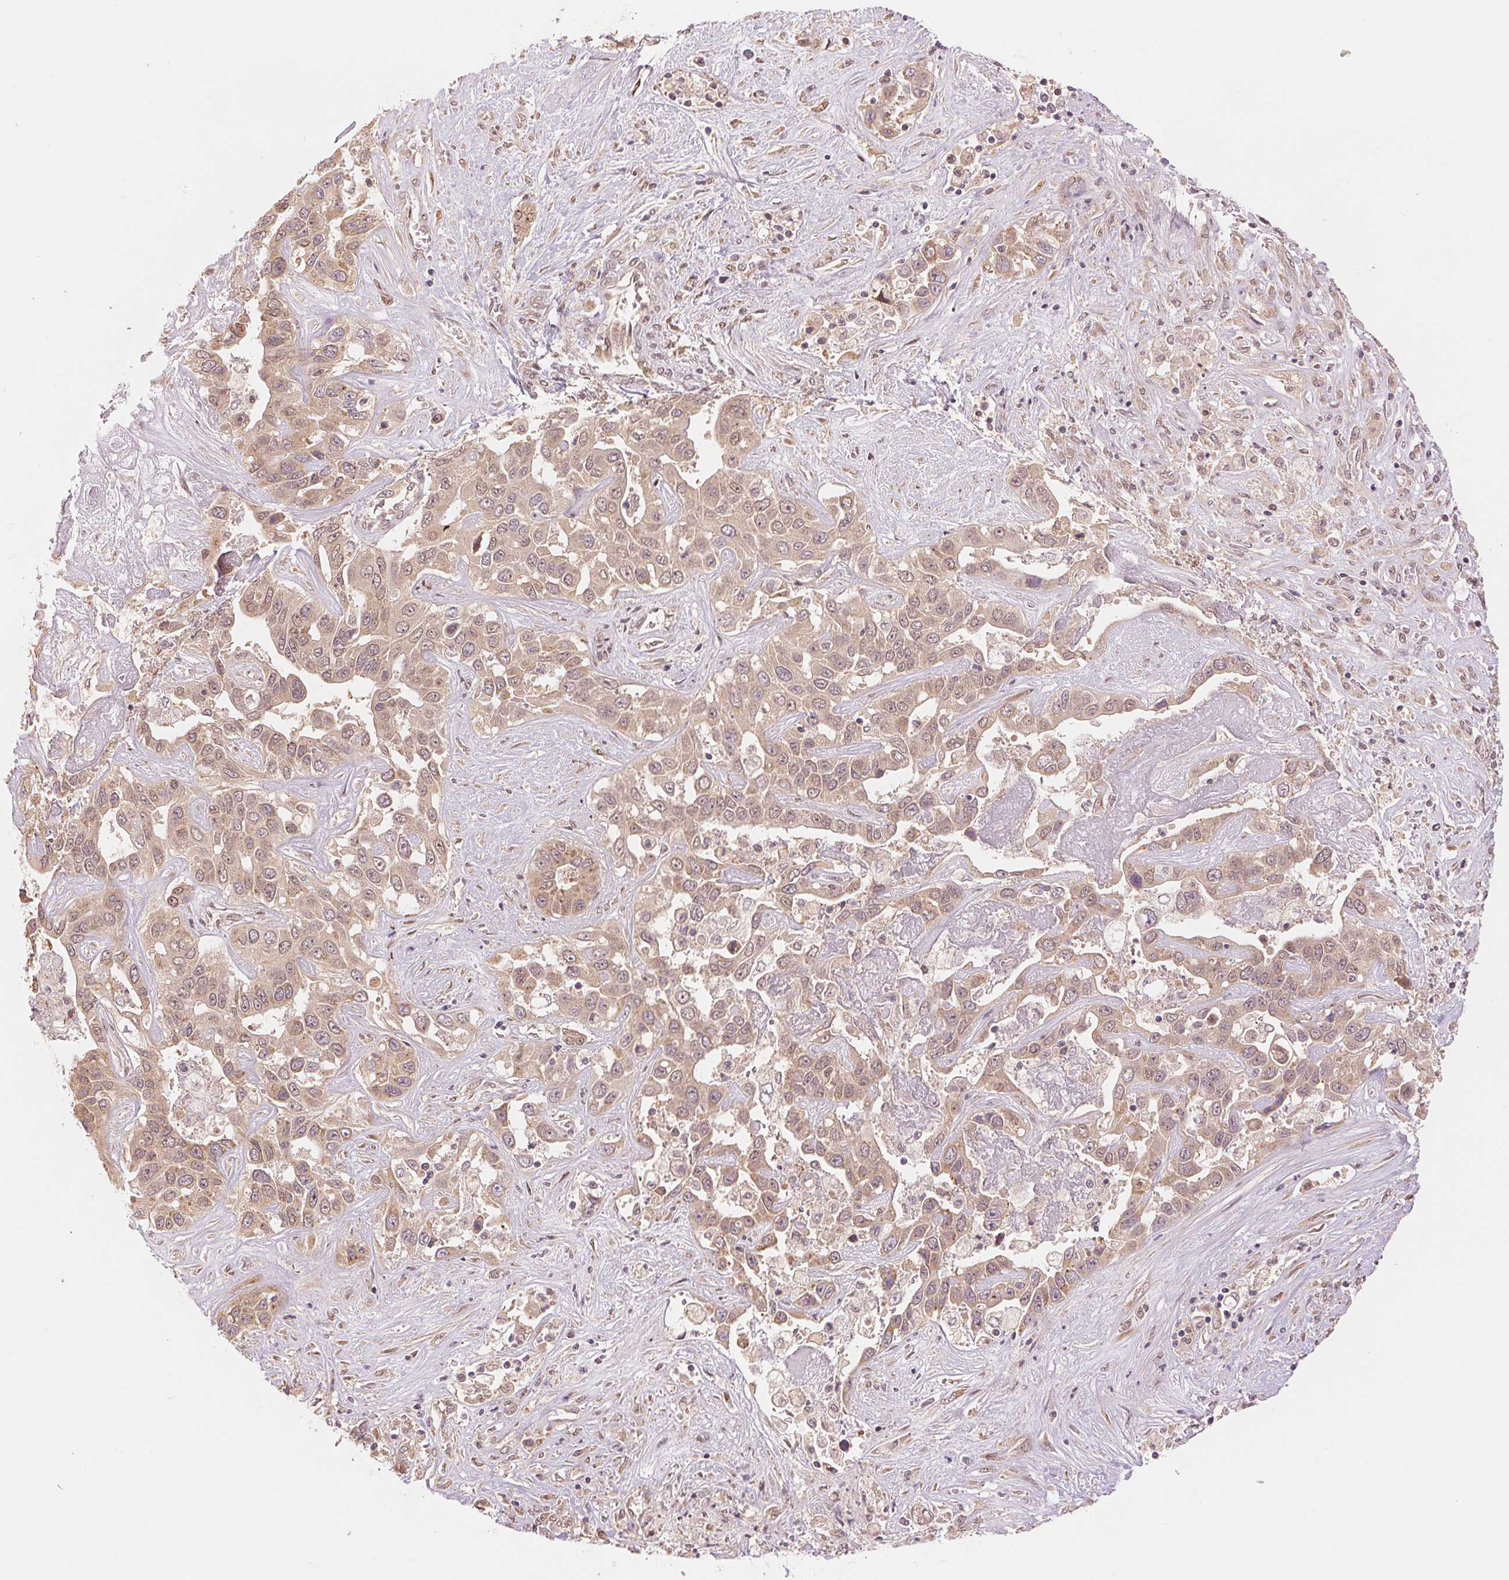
{"staining": {"intensity": "weak", "quantity": ">75%", "location": "cytoplasmic/membranous,nuclear"}, "tissue": "liver cancer", "cell_type": "Tumor cells", "image_type": "cancer", "snomed": [{"axis": "morphology", "description": "Cholangiocarcinoma"}, {"axis": "topography", "description": "Liver"}], "caption": "Immunohistochemical staining of liver cancer shows weak cytoplasmic/membranous and nuclear protein positivity in approximately >75% of tumor cells.", "gene": "ERI3", "patient": {"sex": "female", "age": 52}}